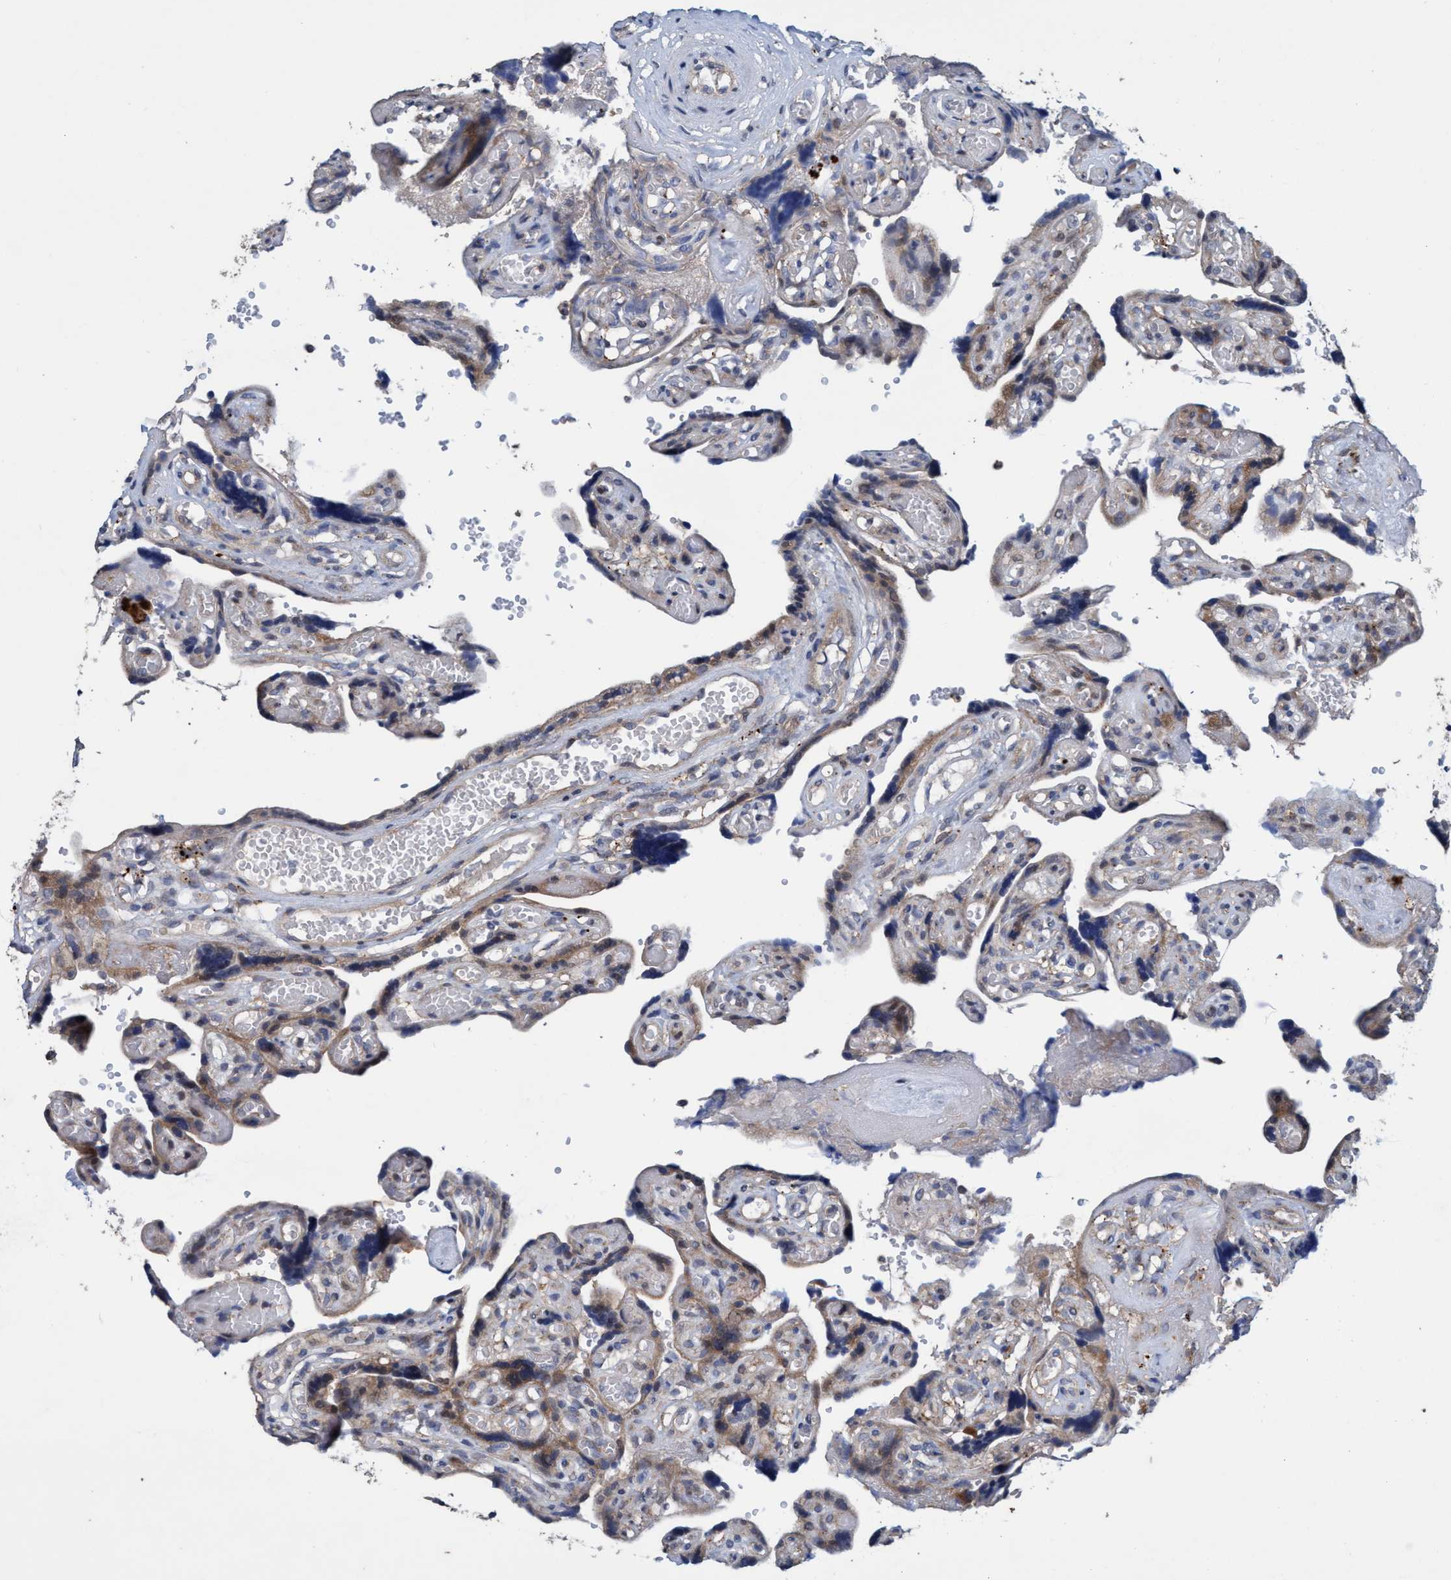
{"staining": {"intensity": "moderate", "quantity": "<25%", "location": "cytoplasmic/membranous"}, "tissue": "placenta", "cell_type": "Decidual cells", "image_type": "normal", "snomed": [{"axis": "morphology", "description": "Normal tissue, NOS"}, {"axis": "topography", "description": "Placenta"}], "caption": "A brown stain shows moderate cytoplasmic/membranous expression of a protein in decidual cells of benign human placenta. (brown staining indicates protein expression, while blue staining denotes nuclei).", "gene": "BBS9", "patient": {"sex": "female", "age": 30}}